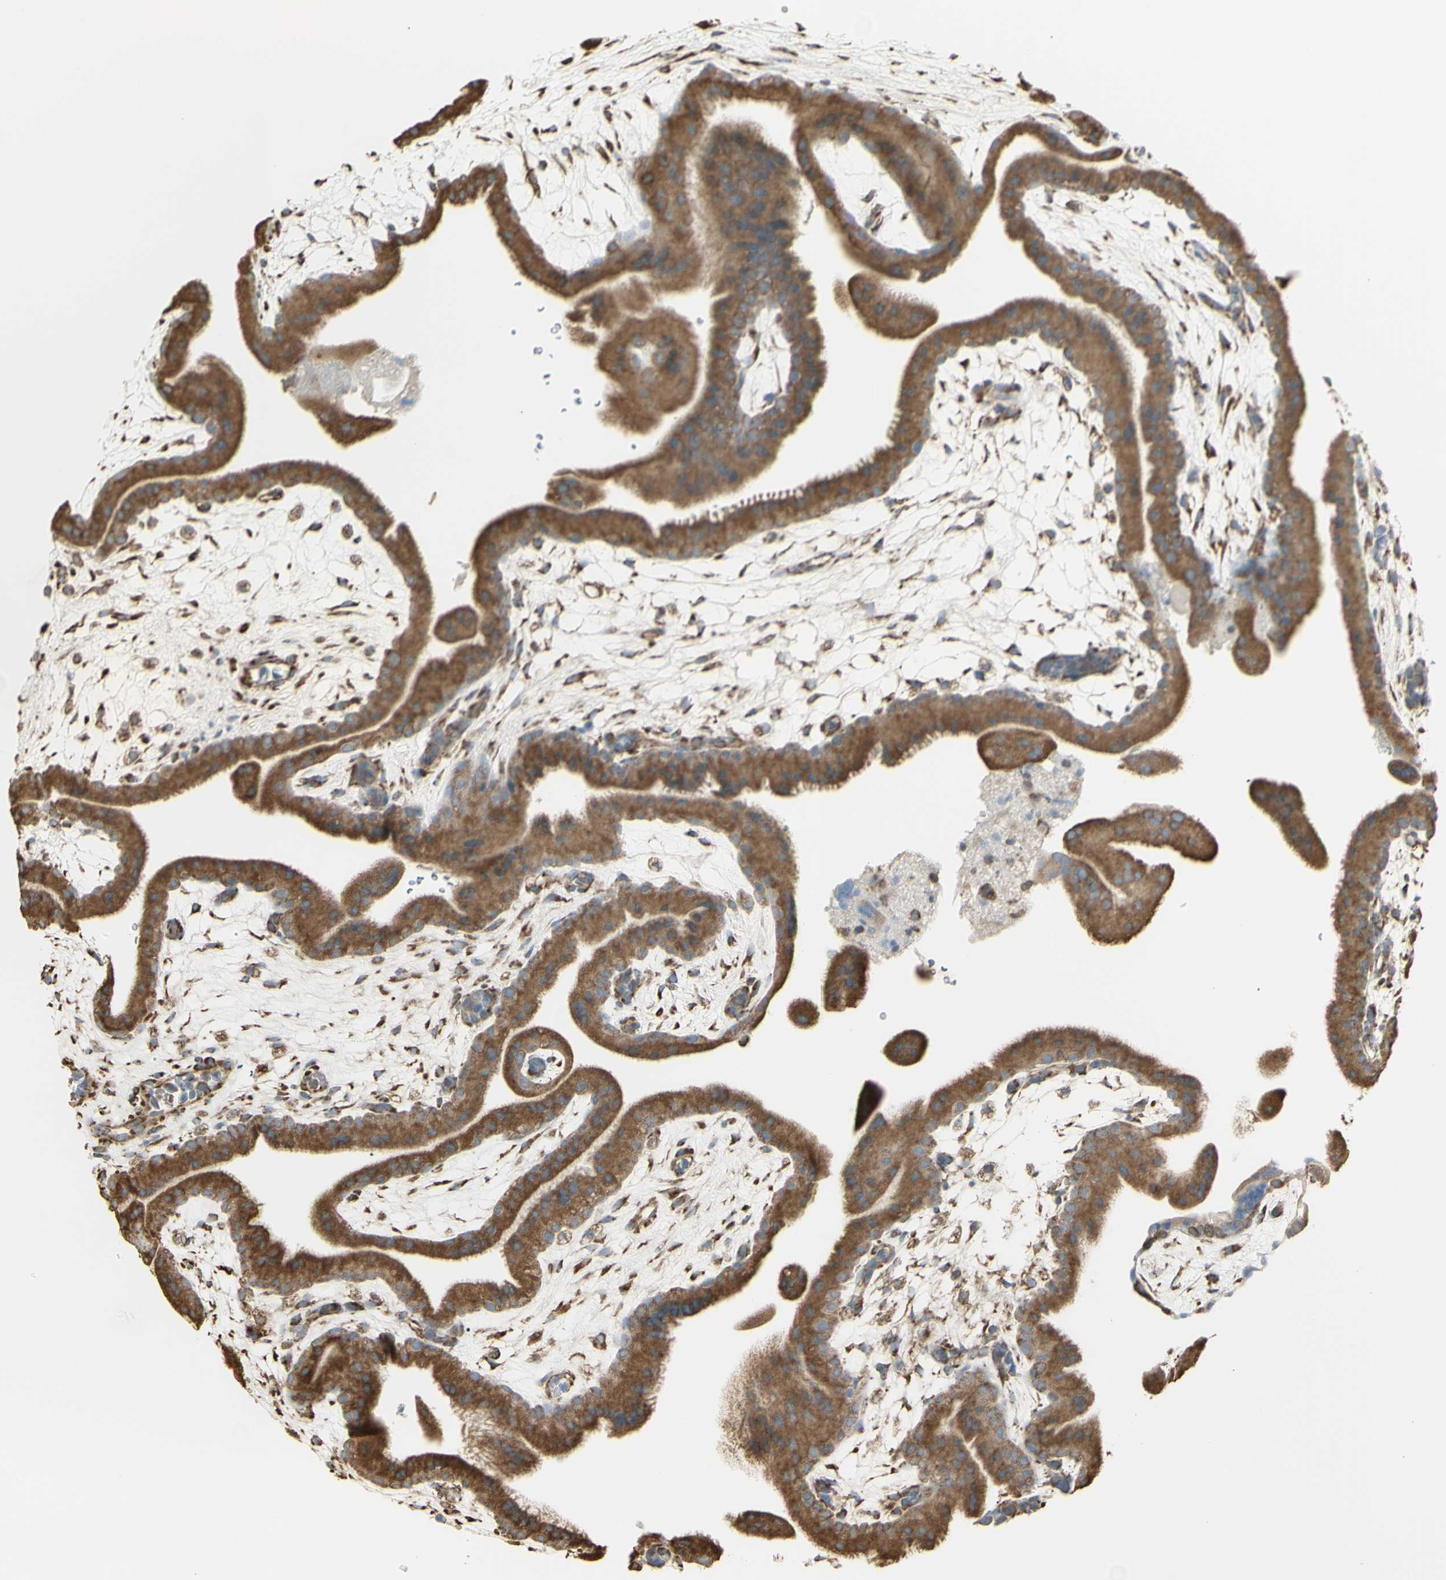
{"staining": {"intensity": "moderate", "quantity": ">75%", "location": "cytoplasmic/membranous"}, "tissue": "placenta", "cell_type": "Trophoblastic cells", "image_type": "normal", "snomed": [{"axis": "morphology", "description": "Normal tissue, NOS"}, {"axis": "topography", "description": "Placenta"}], "caption": "Trophoblastic cells demonstrate medium levels of moderate cytoplasmic/membranous expression in about >75% of cells in unremarkable human placenta.", "gene": "EEF1B2", "patient": {"sex": "female", "age": 19}}